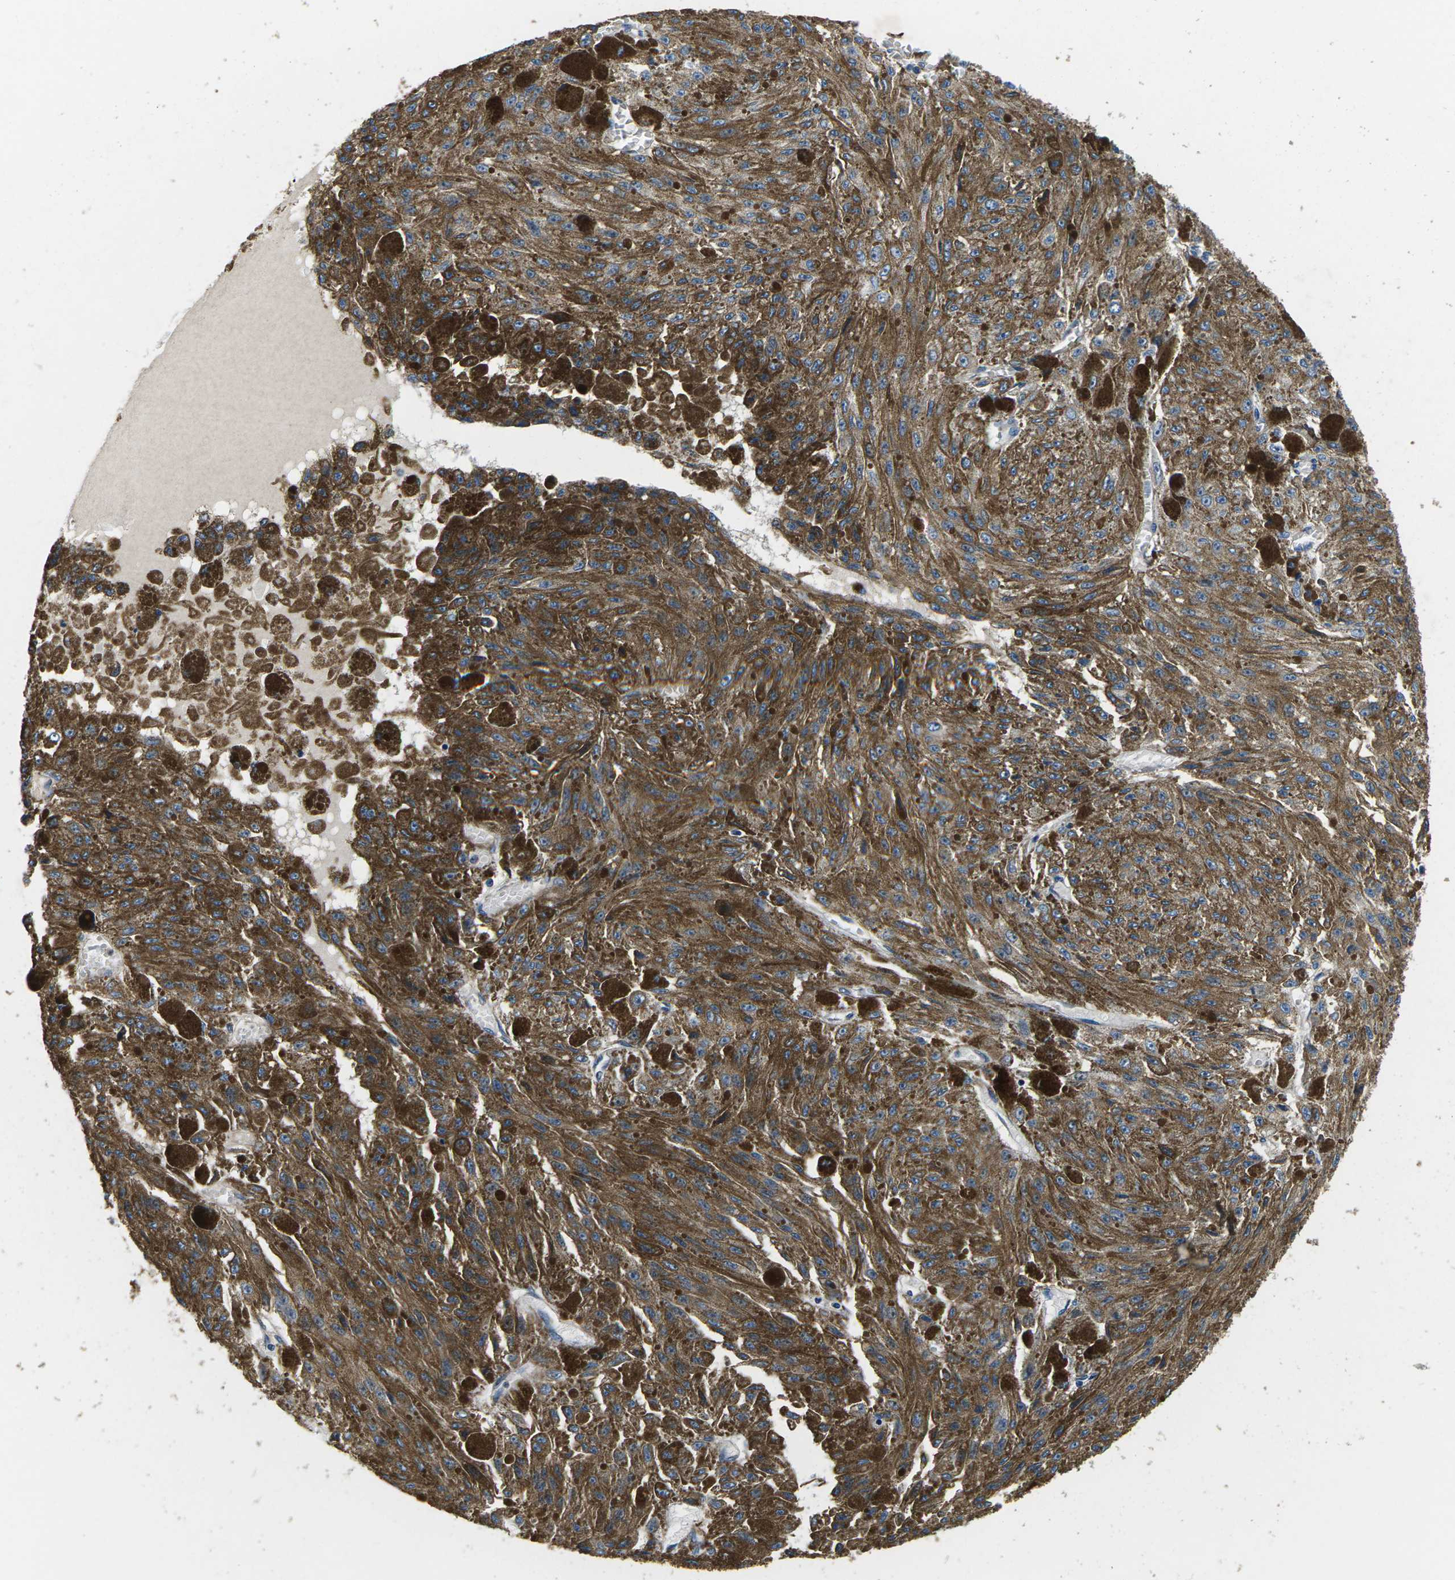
{"staining": {"intensity": "moderate", "quantity": ">75%", "location": "cytoplasmic/membranous"}, "tissue": "melanoma", "cell_type": "Tumor cells", "image_type": "cancer", "snomed": [{"axis": "morphology", "description": "Malignant melanoma, NOS"}, {"axis": "topography", "description": "Other"}], "caption": "Tumor cells demonstrate moderate cytoplasmic/membranous staining in approximately >75% of cells in malignant melanoma. Nuclei are stained in blue.", "gene": "PLCE1", "patient": {"sex": "male", "age": 79}}